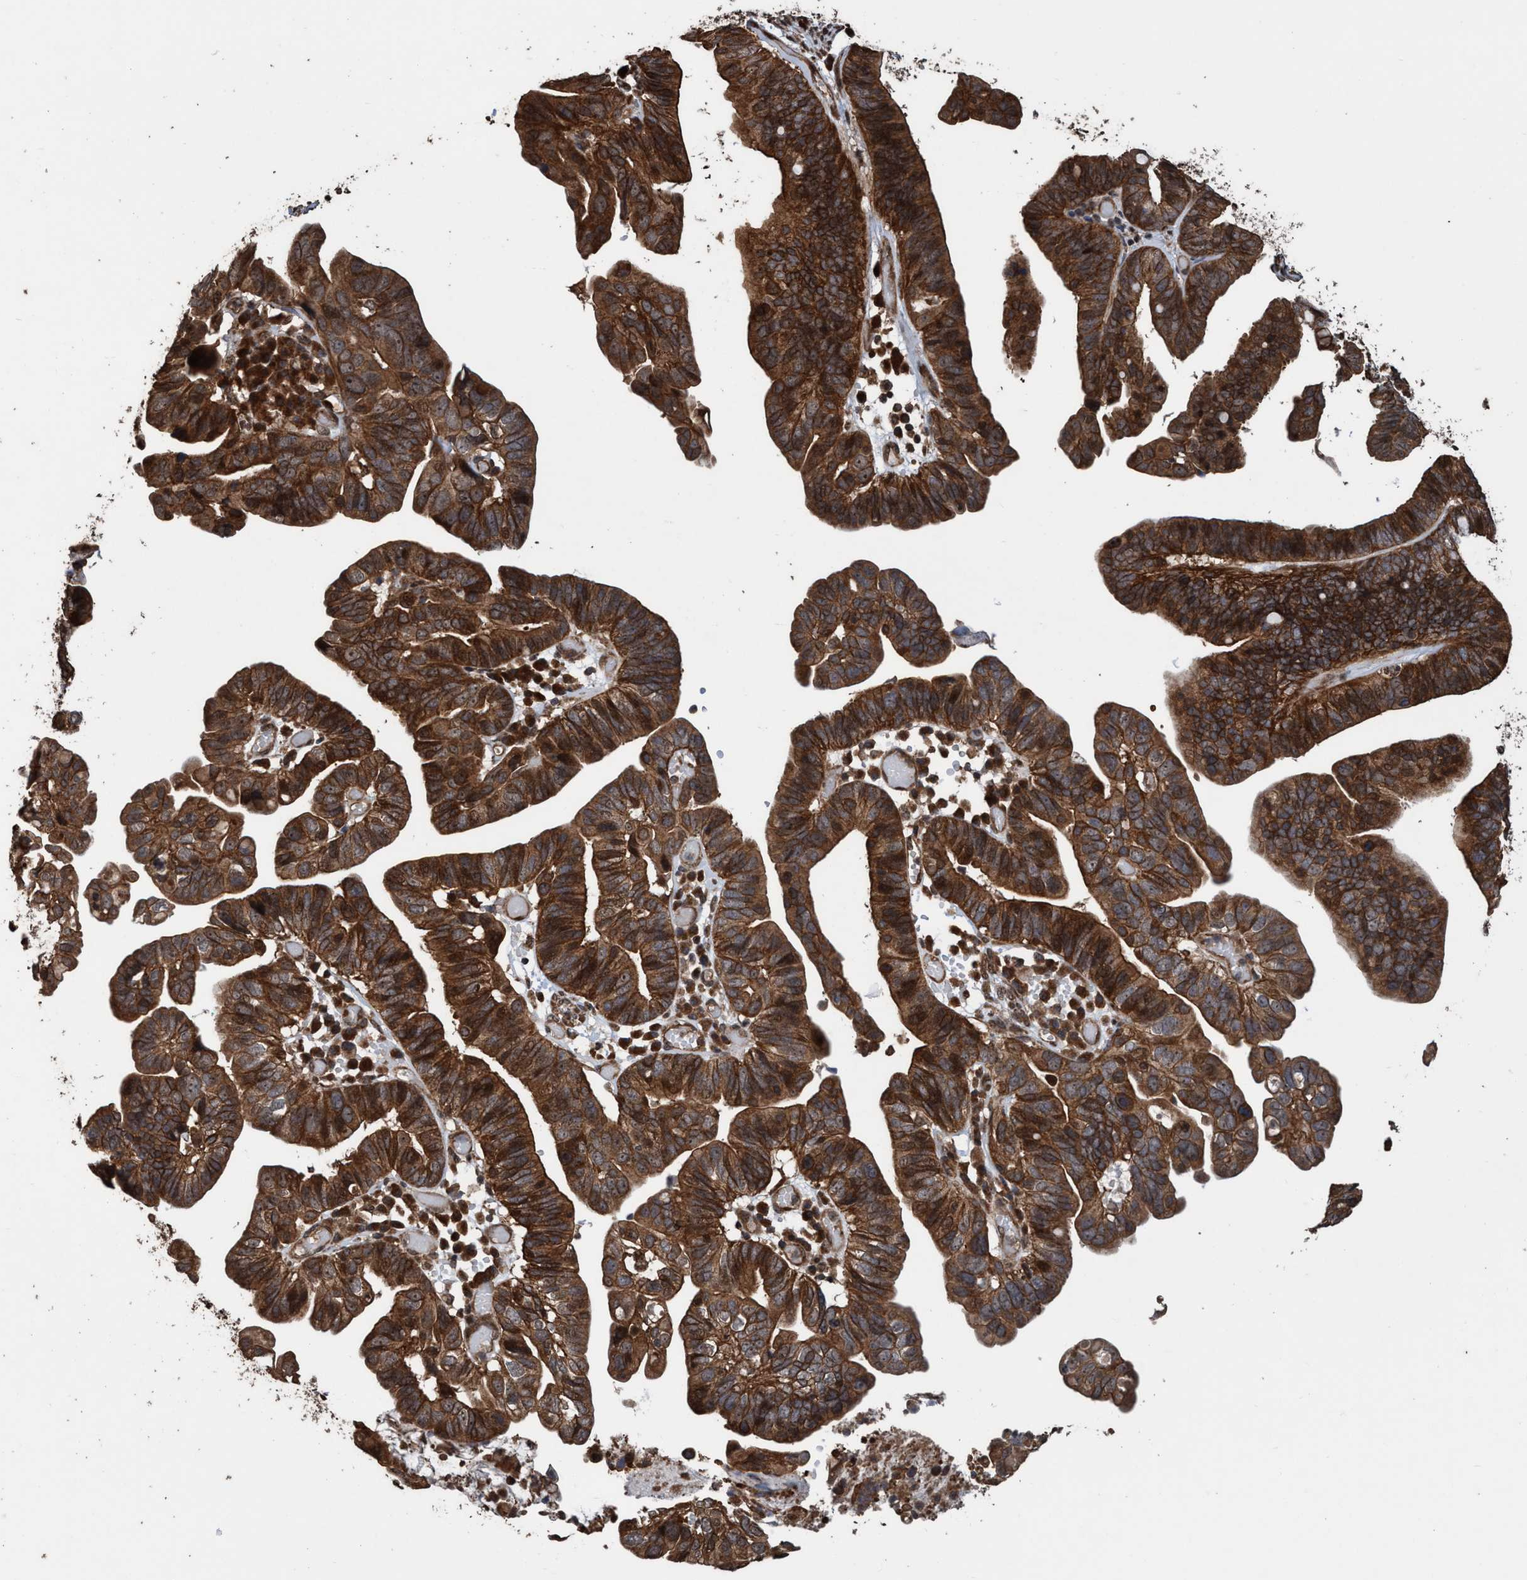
{"staining": {"intensity": "strong", "quantity": ">75%", "location": "cytoplasmic/membranous,nuclear"}, "tissue": "ovarian cancer", "cell_type": "Tumor cells", "image_type": "cancer", "snomed": [{"axis": "morphology", "description": "Cystadenocarcinoma, serous, NOS"}, {"axis": "topography", "description": "Ovary"}], "caption": "Protein expression analysis of human ovarian cancer (serous cystadenocarcinoma) reveals strong cytoplasmic/membranous and nuclear staining in about >75% of tumor cells. (DAB IHC with brightfield microscopy, high magnification).", "gene": "TRPC7", "patient": {"sex": "female", "age": 56}}